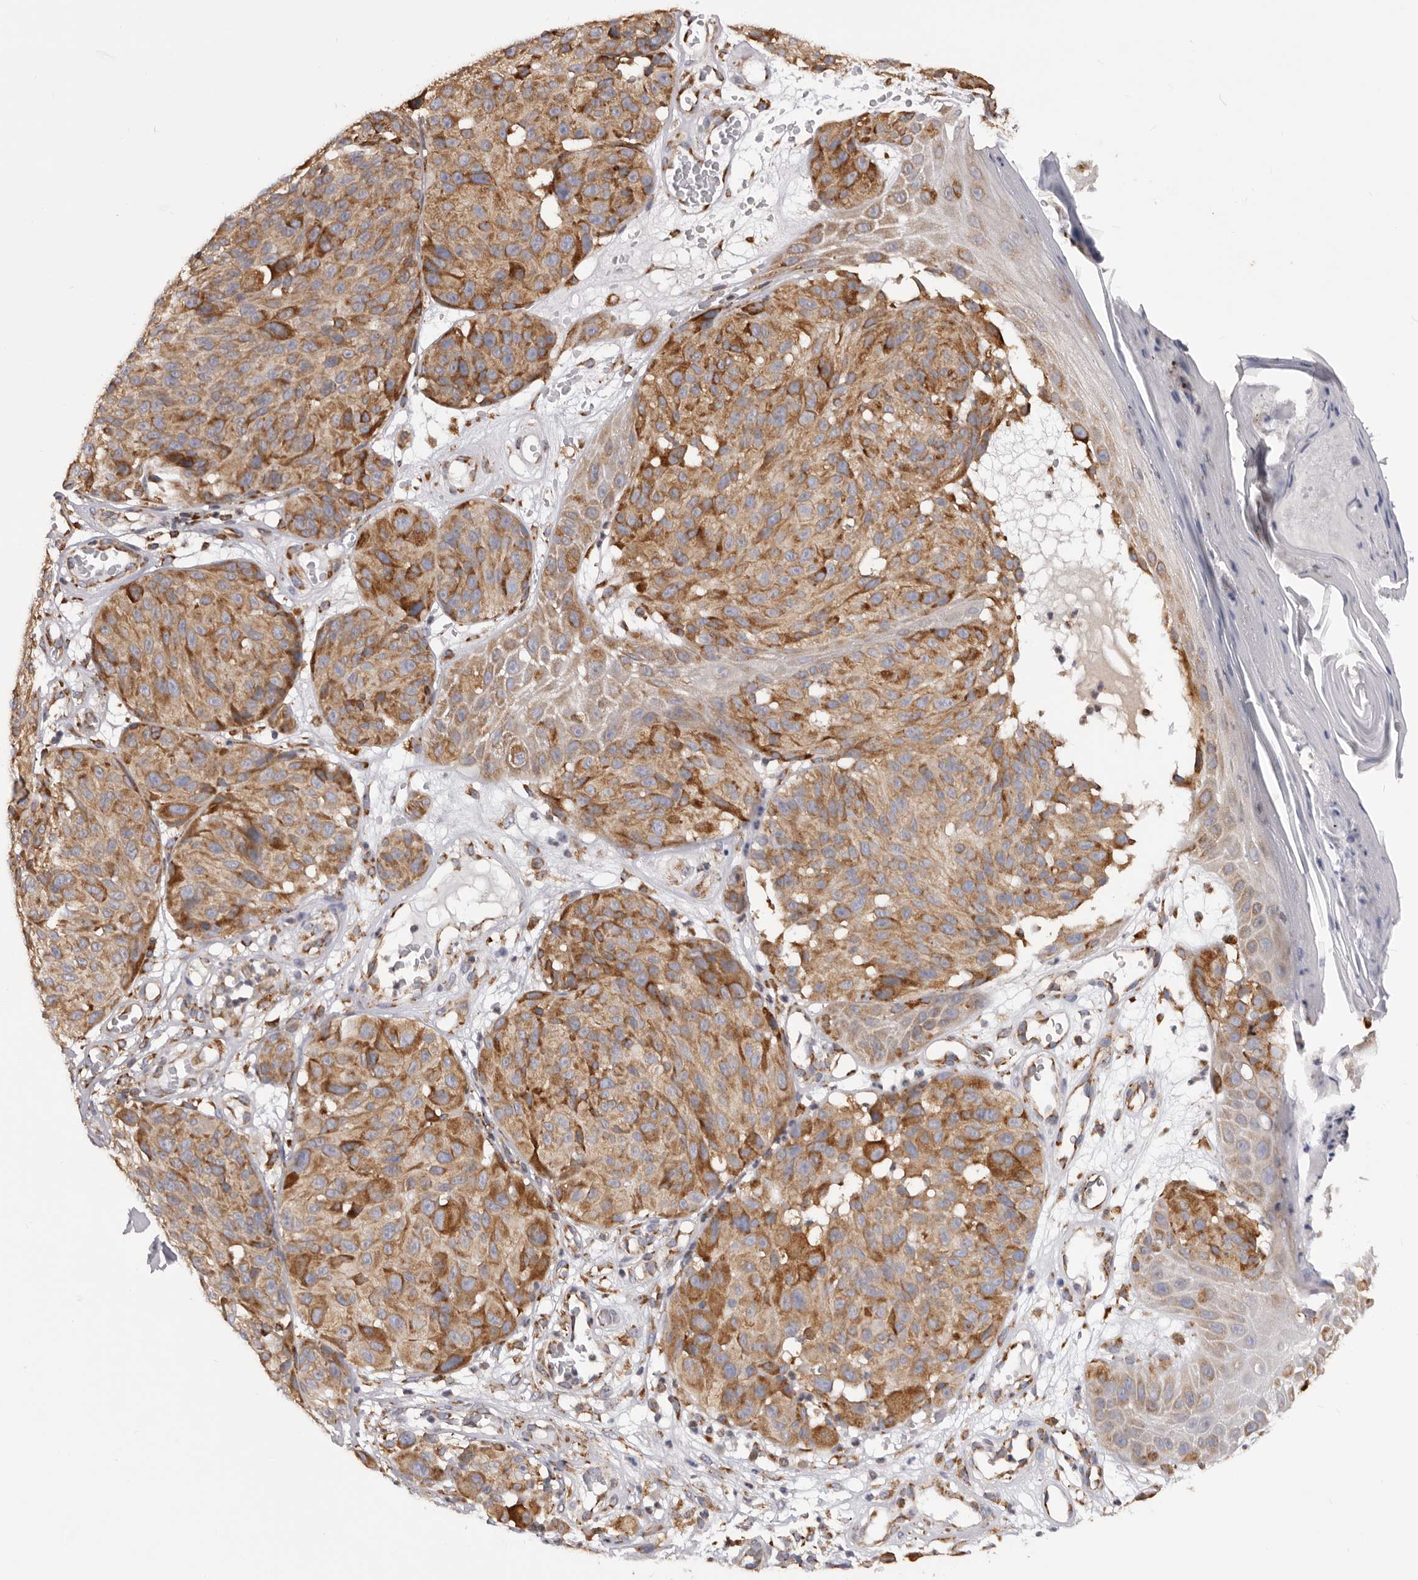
{"staining": {"intensity": "moderate", "quantity": ">75%", "location": "cytoplasmic/membranous"}, "tissue": "melanoma", "cell_type": "Tumor cells", "image_type": "cancer", "snomed": [{"axis": "morphology", "description": "Malignant melanoma, NOS"}, {"axis": "topography", "description": "Skin"}], "caption": "The micrograph reveals immunohistochemical staining of malignant melanoma. There is moderate cytoplasmic/membranous staining is seen in about >75% of tumor cells. (Stains: DAB in brown, nuclei in blue, Microscopy: brightfield microscopy at high magnification).", "gene": "QRSL1", "patient": {"sex": "male", "age": 83}}